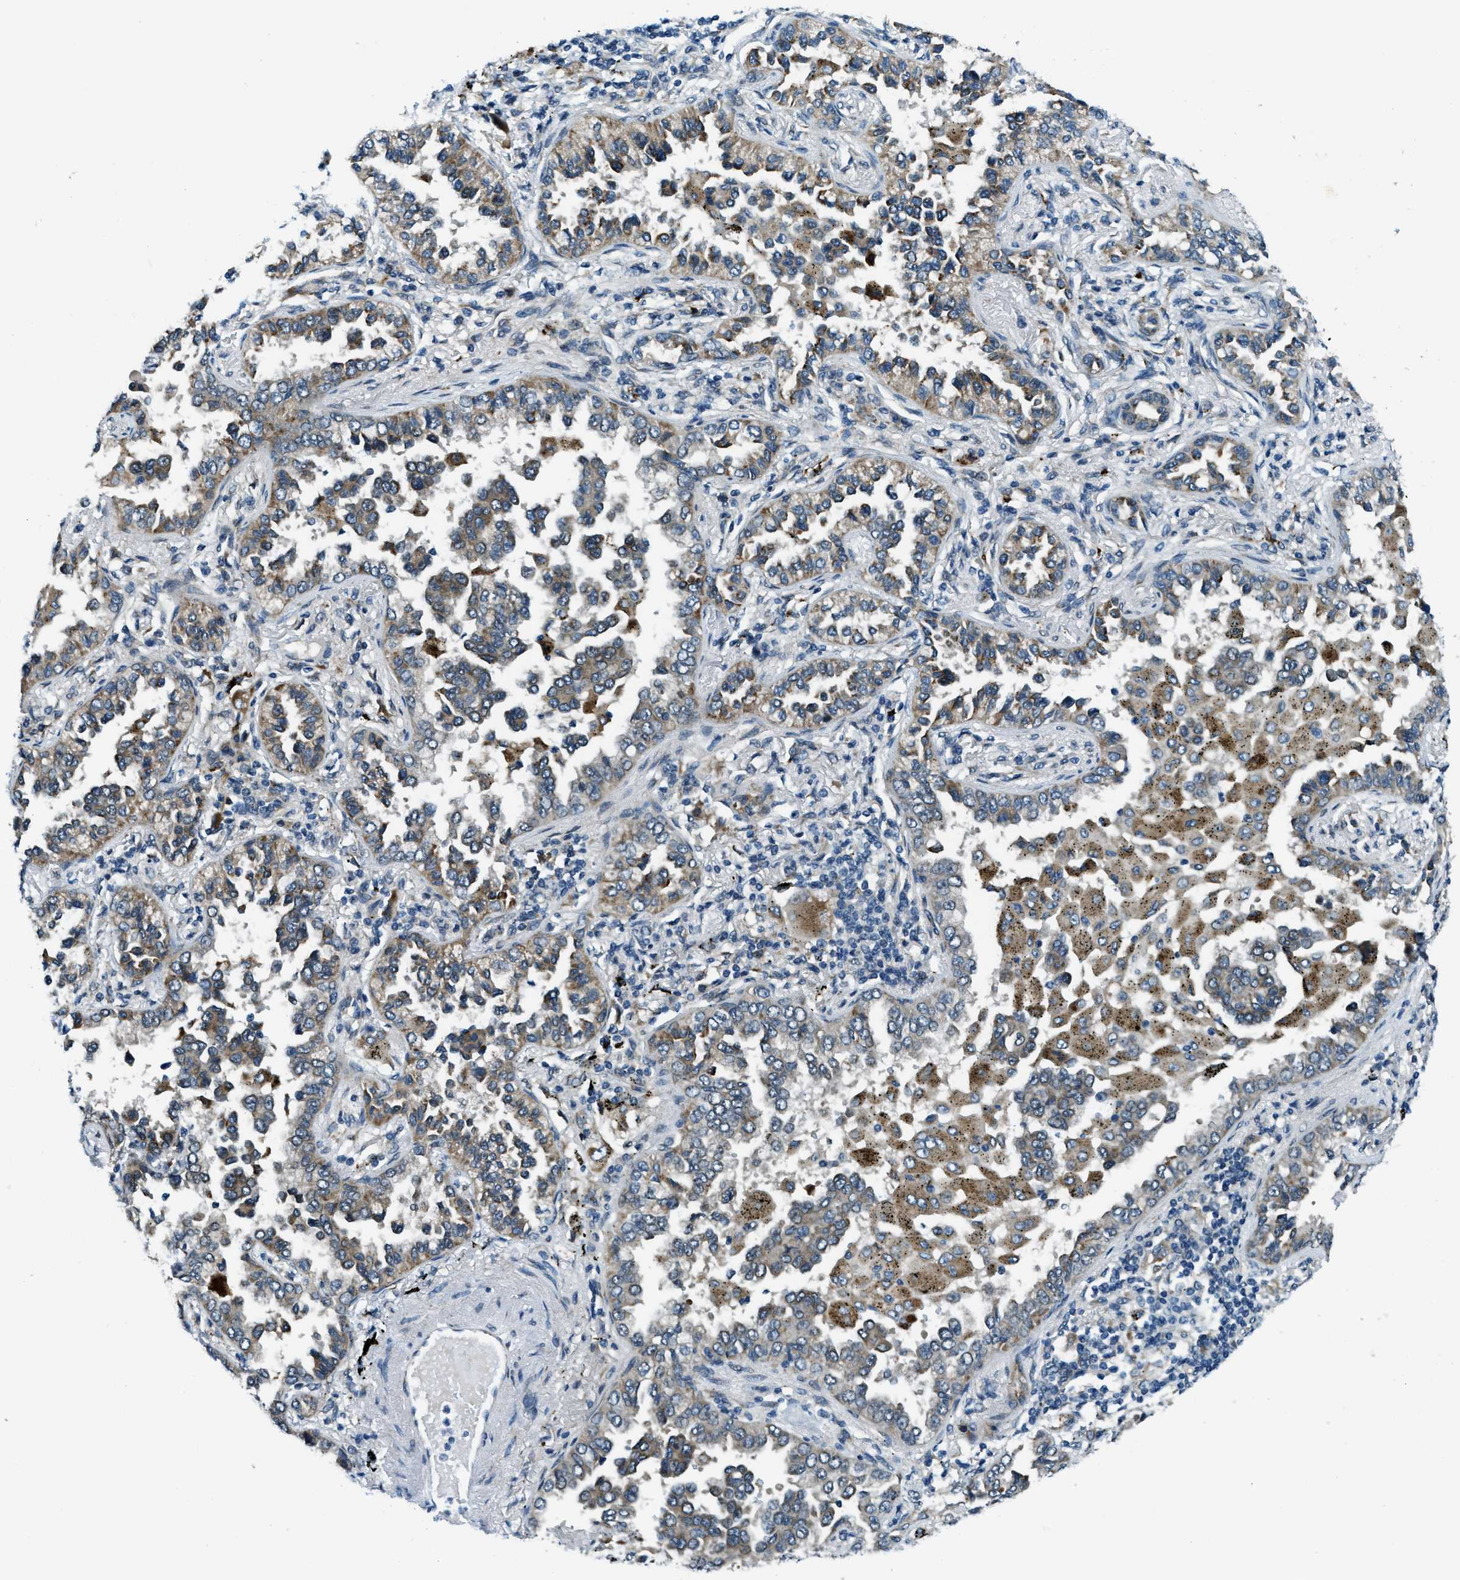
{"staining": {"intensity": "moderate", "quantity": ">75%", "location": "cytoplasmic/membranous"}, "tissue": "lung cancer", "cell_type": "Tumor cells", "image_type": "cancer", "snomed": [{"axis": "morphology", "description": "Normal tissue, NOS"}, {"axis": "morphology", "description": "Adenocarcinoma, NOS"}, {"axis": "topography", "description": "Lung"}], "caption": "This is a photomicrograph of IHC staining of adenocarcinoma (lung), which shows moderate staining in the cytoplasmic/membranous of tumor cells.", "gene": "GINM1", "patient": {"sex": "male", "age": 59}}